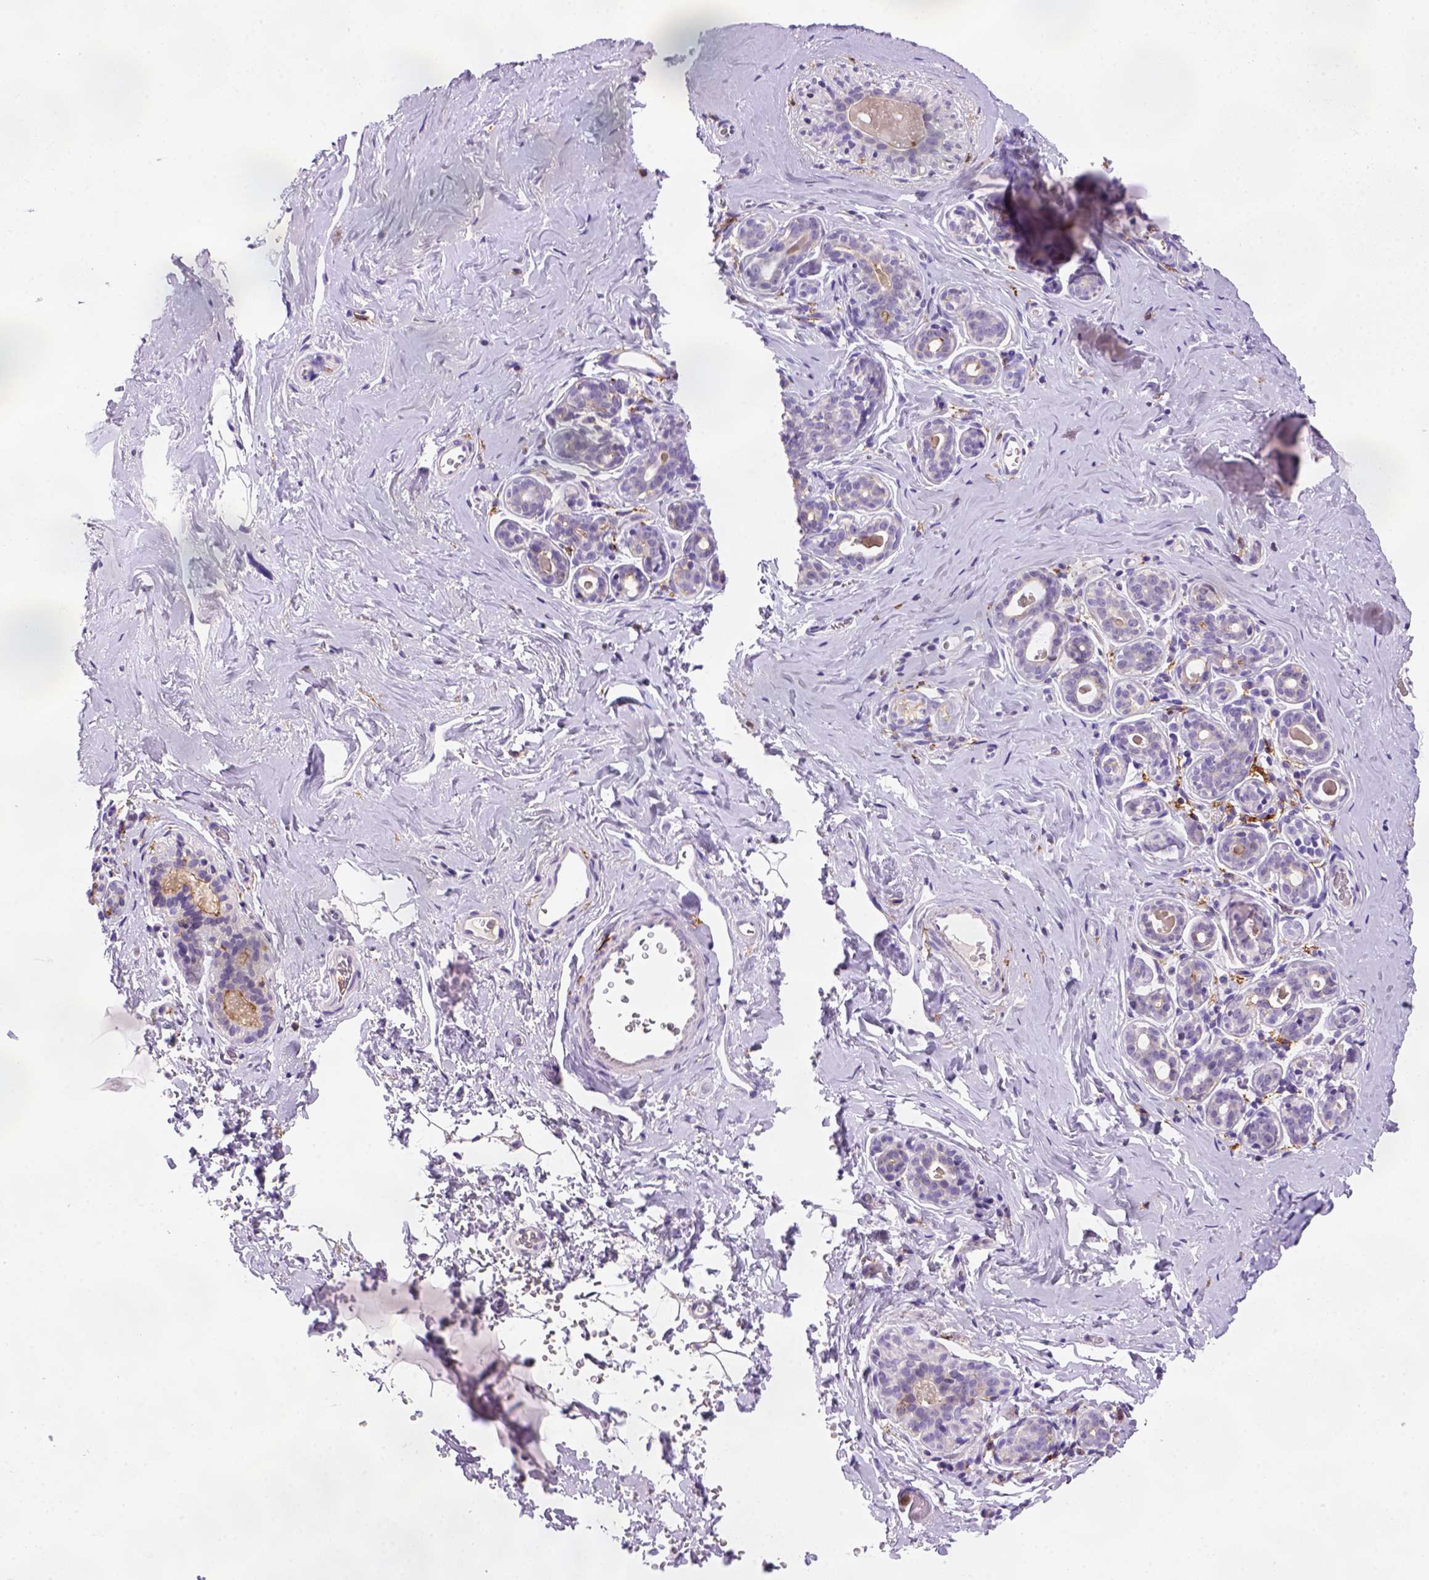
{"staining": {"intensity": "negative", "quantity": "none", "location": "none"}, "tissue": "breast", "cell_type": "Adipocytes", "image_type": "normal", "snomed": [{"axis": "morphology", "description": "Normal tissue, NOS"}, {"axis": "topography", "description": "Skin"}, {"axis": "topography", "description": "Breast"}], "caption": "Immunohistochemistry (IHC) photomicrograph of unremarkable human breast stained for a protein (brown), which exhibits no expression in adipocytes.", "gene": "CD14", "patient": {"sex": "female", "age": 43}}